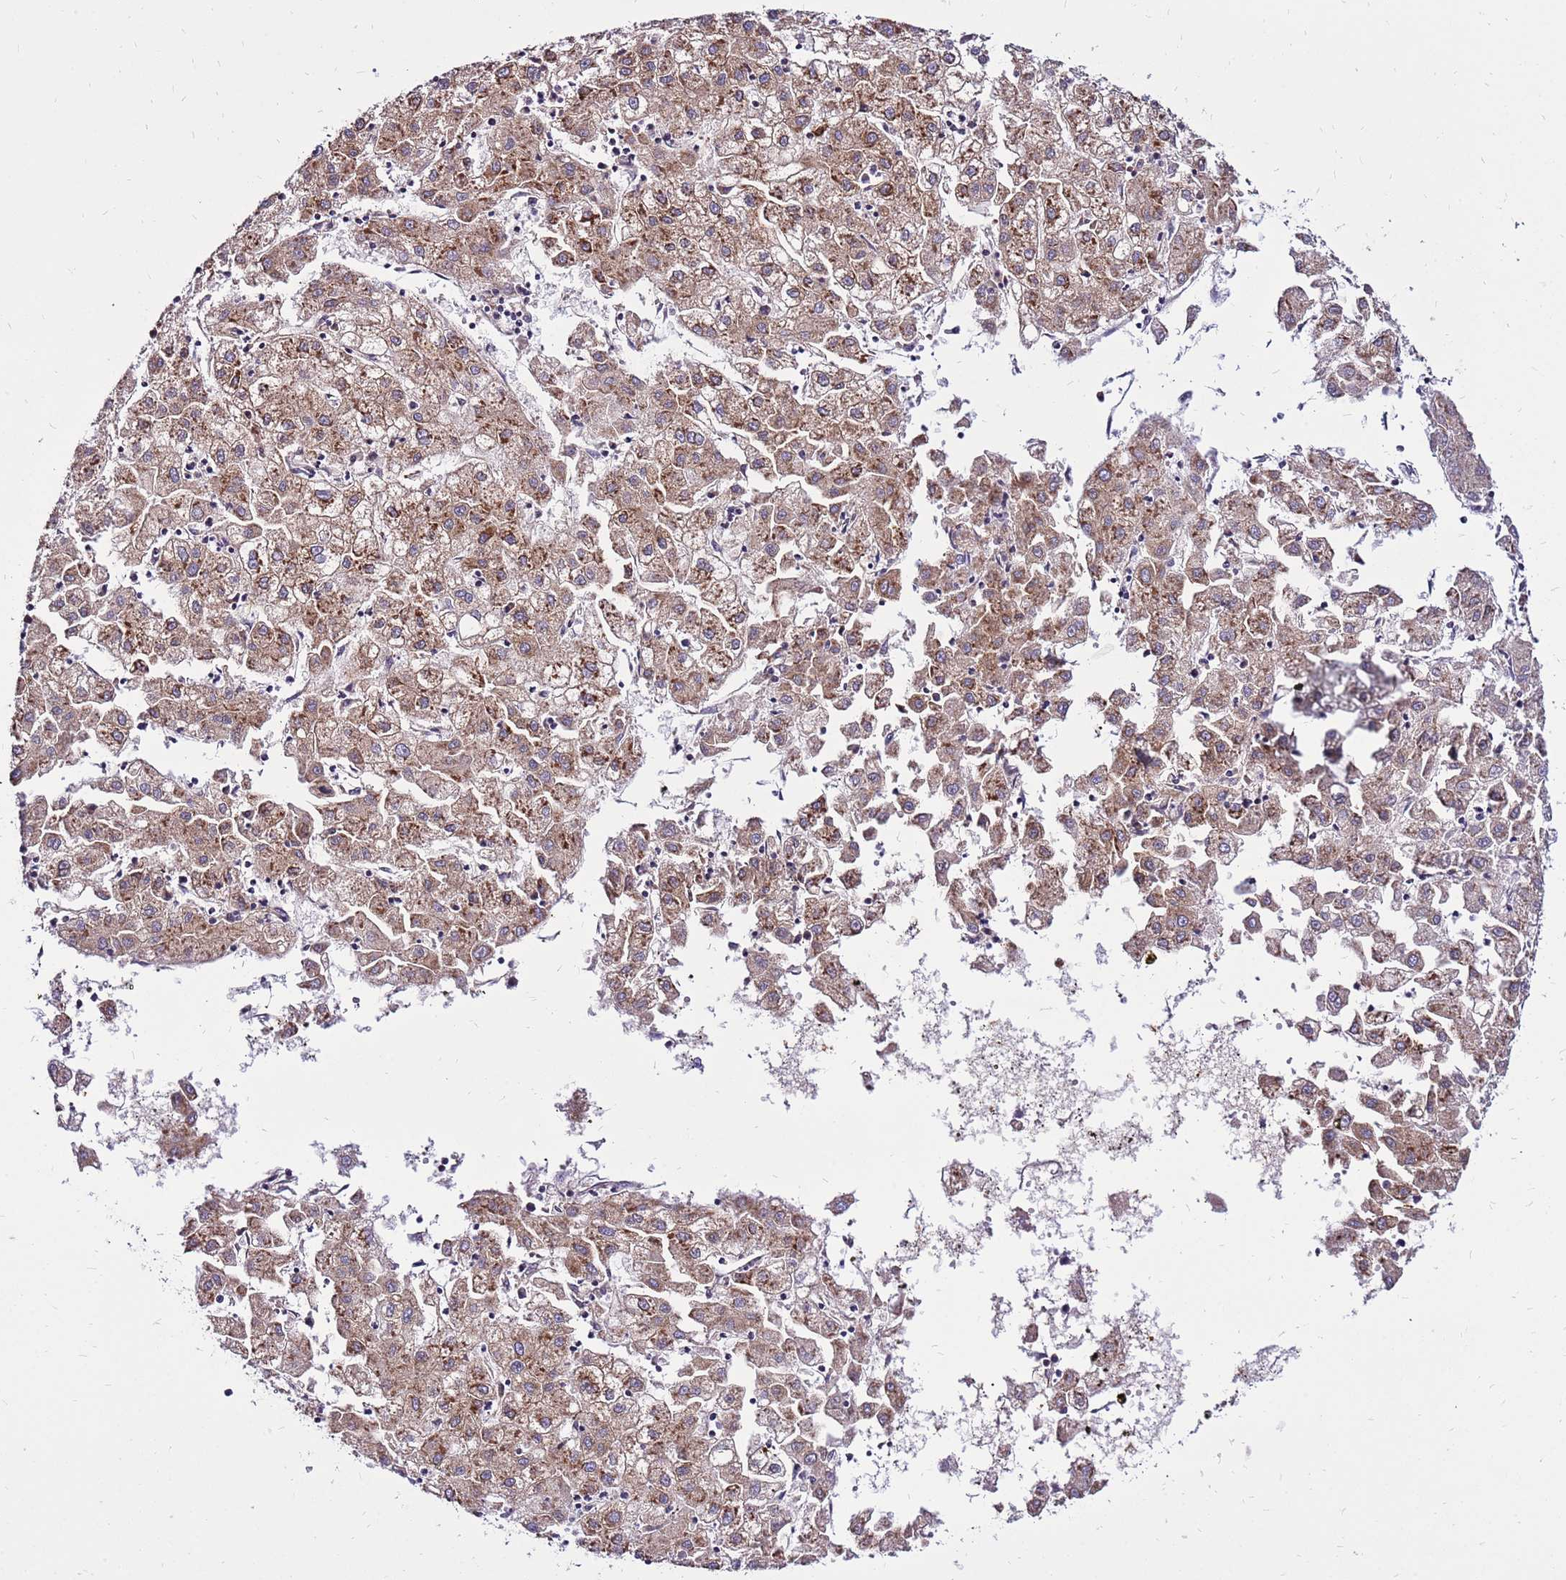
{"staining": {"intensity": "moderate", "quantity": ">75%", "location": "cytoplasmic/membranous"}, "tissue": "liver cancer", "cell_type": "Tumor cells", "image_type": "cancer", "snomed": [{"axis": "morphology", "description": "Carcinoma, Hepatocellular, NOS"}, {"axis": "topography", "description": "Liver"}], "caption": "Immunohistochemistry (IHC) histopathology image of neoplastic tissue: liver cancer stained using immunohistochemistry displays medium levels of moderate protein expression localized specifically in the cytoplasmic/membranous of tumor cells, appearing as a cytoplasmic/membranous brown color.", "gene": "EI24", "patient": {"sex": "male", "age": 72}}